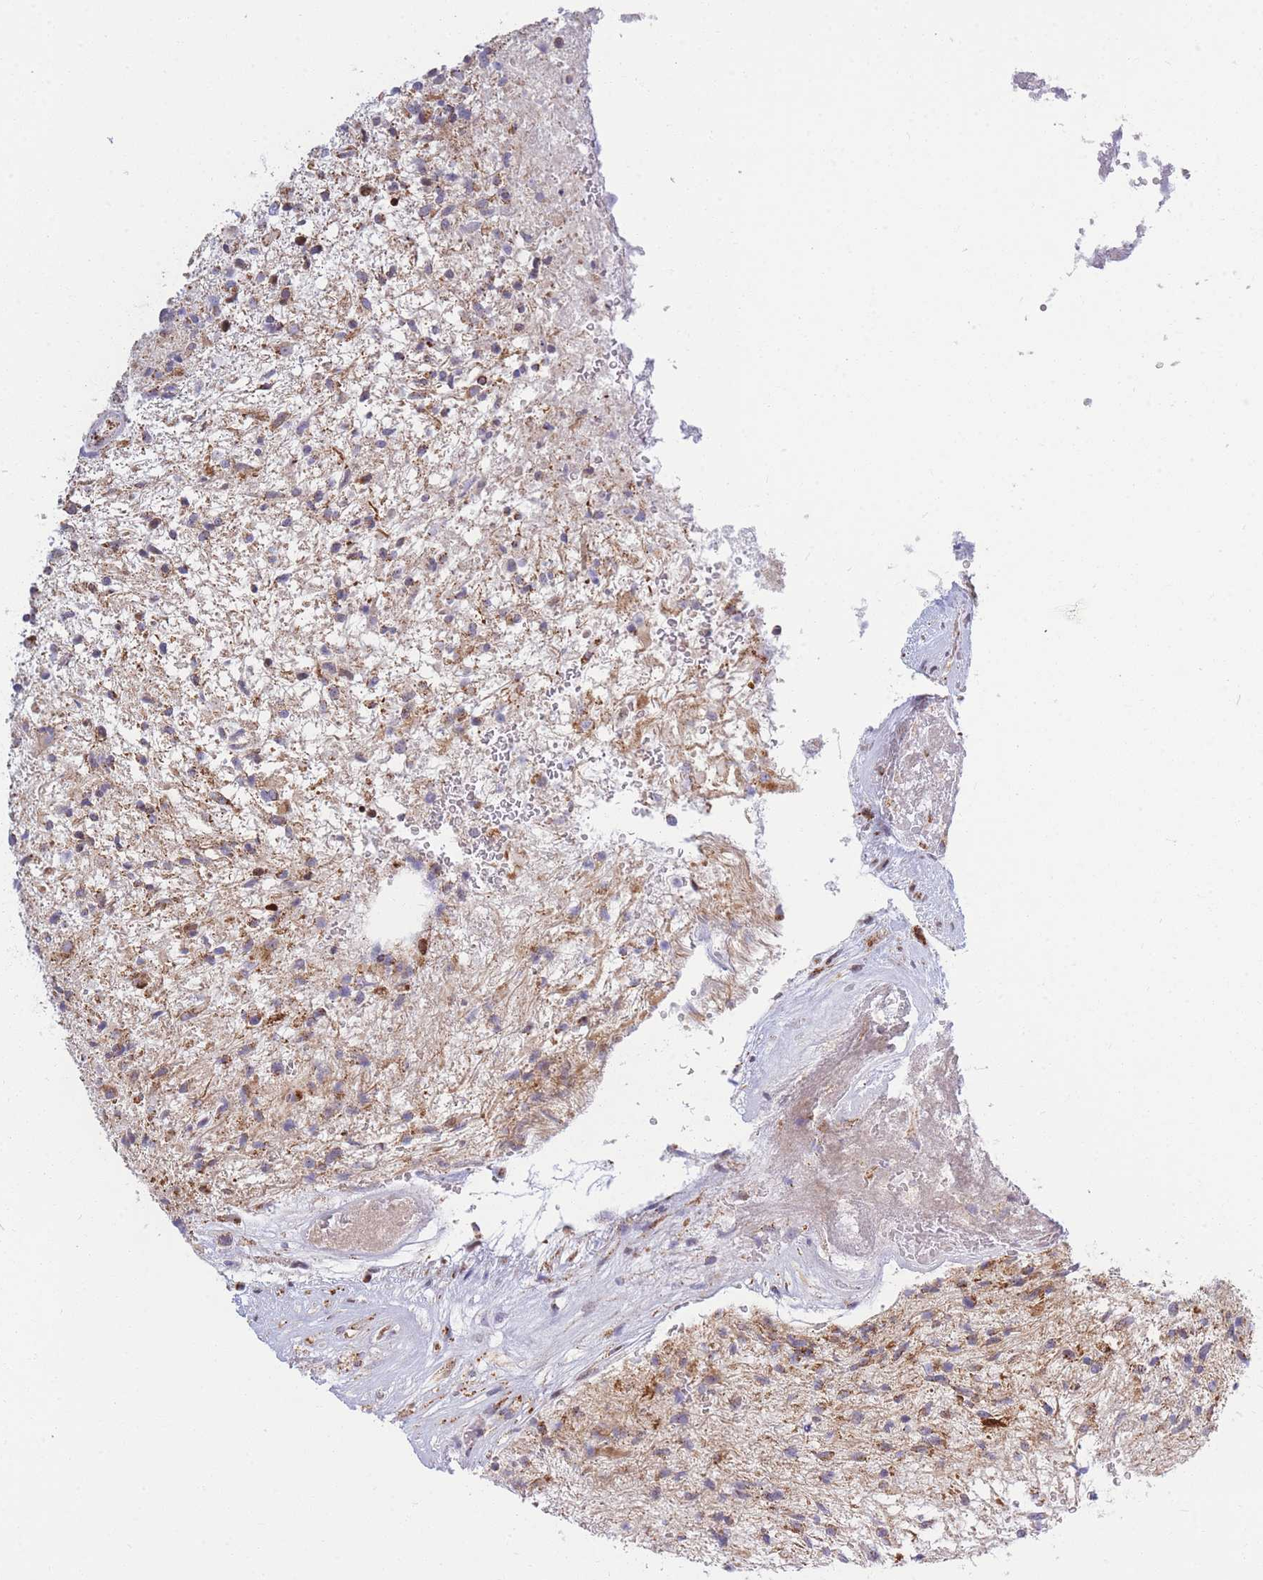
{"staining": {"intensity": "moderate", "quantity": ">75%", "location": "cytoplasmic/membranous"}, "tissue": "glioma", "cell_type": "Tumor cells", "image_type": "cancer", "snomed": [{"axis": "morphology", "description": "Glioma, malignant, High grade"}, {"axis": "topography", "description": "Brain"}], "caption": "An IHC histopathology image of neoplastic tissue is shown. Protein staining in brown labels moderate cytoplasmic/membranous positivity in glioma within tumor cells. Ihc stains the protein of interest in brown and the nuclei are stained blue.", "gene": "MOB4", "patient": {"sex": "male", "age": 56}}